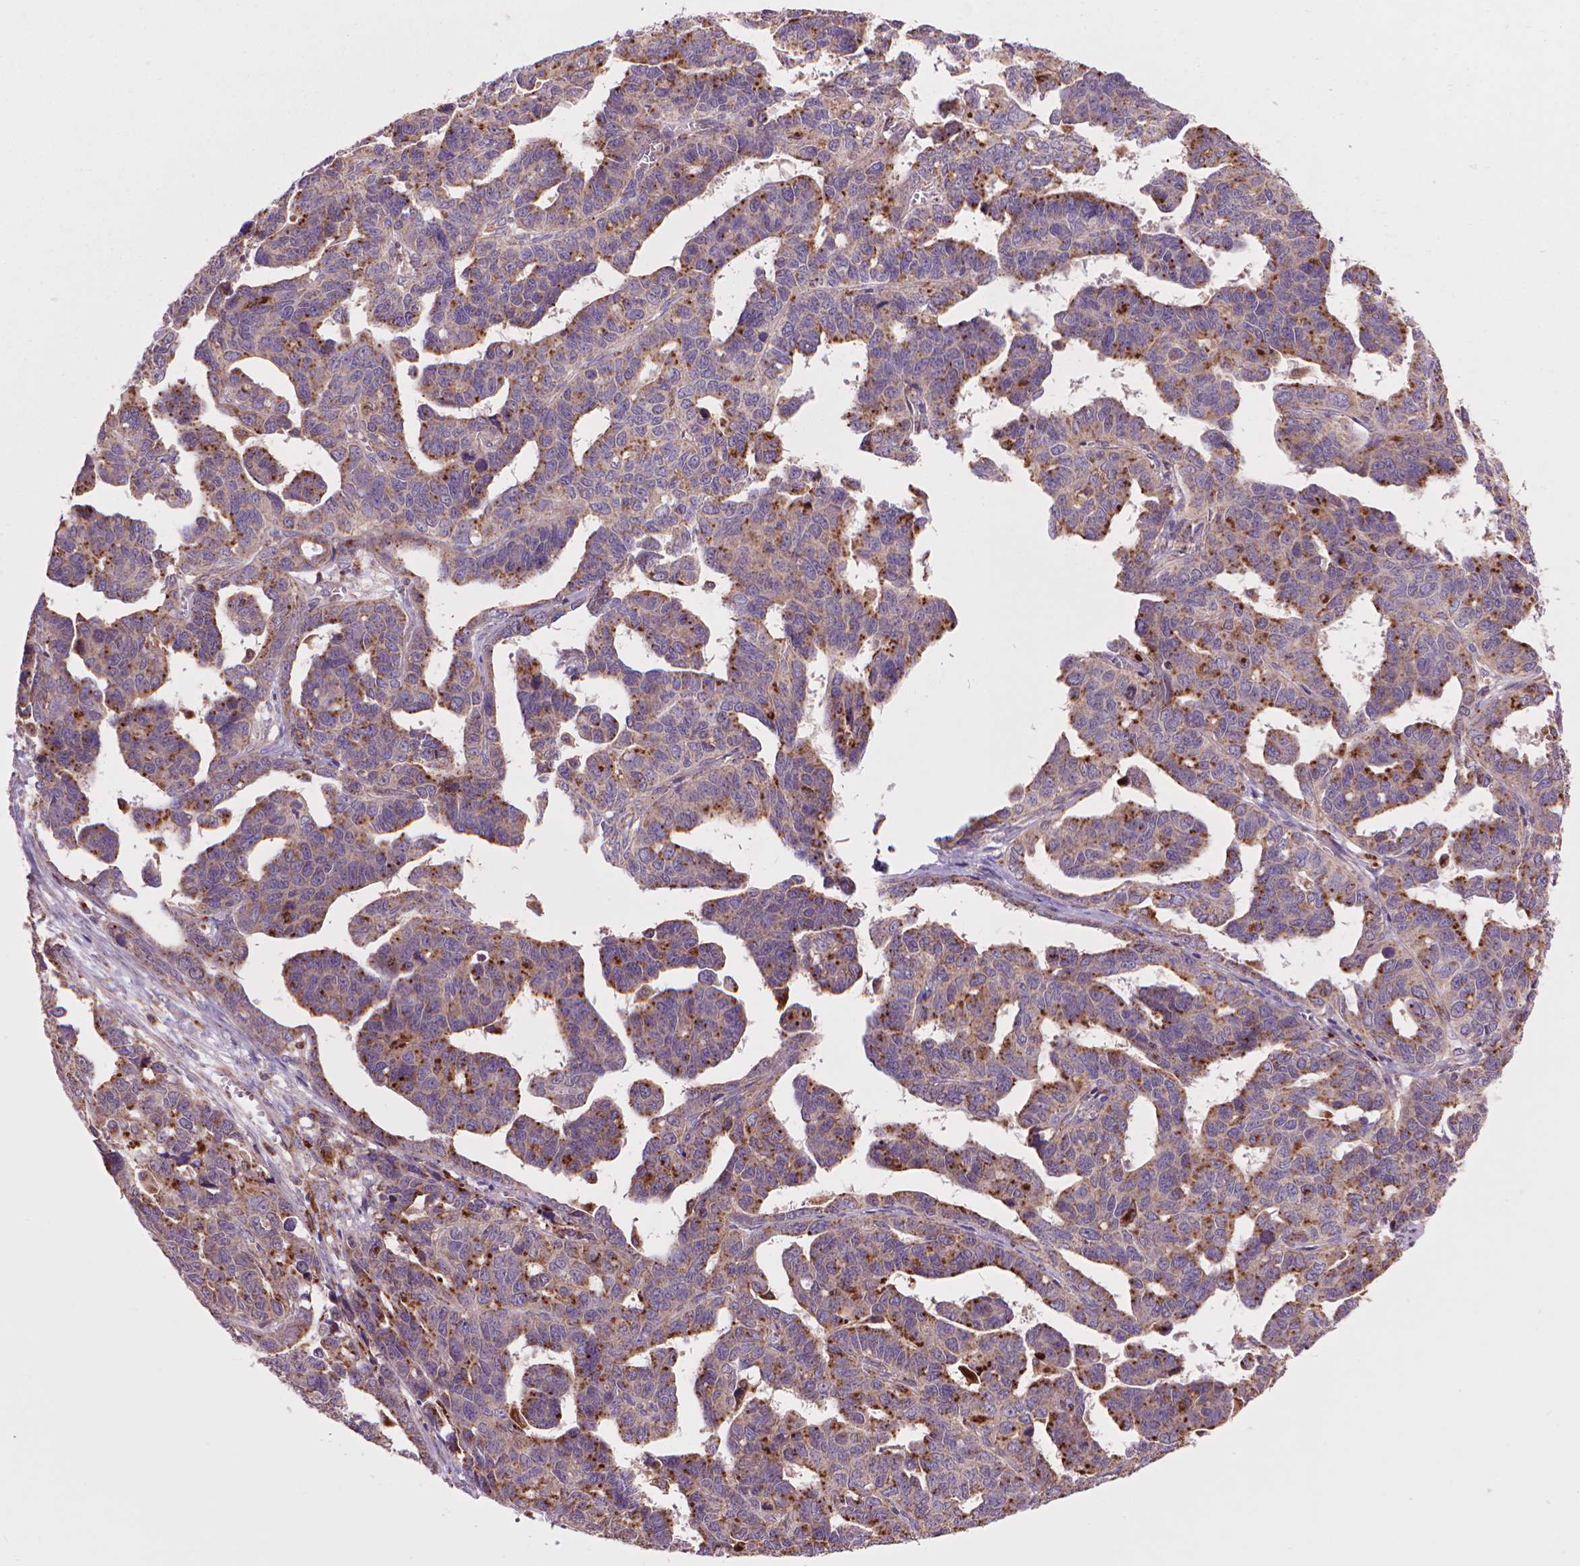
{"staining": {"intensity": "strong", "quantity": "25%-75%", "location": "cytoplasmic/membranous"}, "tissue": "ovarian cancer", "cell_type": "Tumor cells", "image_type": "cancer", "snomed": [{"axis": "morphology", "description": "Cystadenocarcinoma, serous, NOS"}, {"axis": "topography", "description": "Ovary"}], "caption": "DAB (3,3'-diaminobenzidine) immunohistochemical staining of ovarian serous cystadenocarcinoma displays strong cytoplasmic/membranous protein staining in approximately 25%-75% of tumor cells.", "gene": "GLB1", "patient": {"sex": "female", "age": 69}}